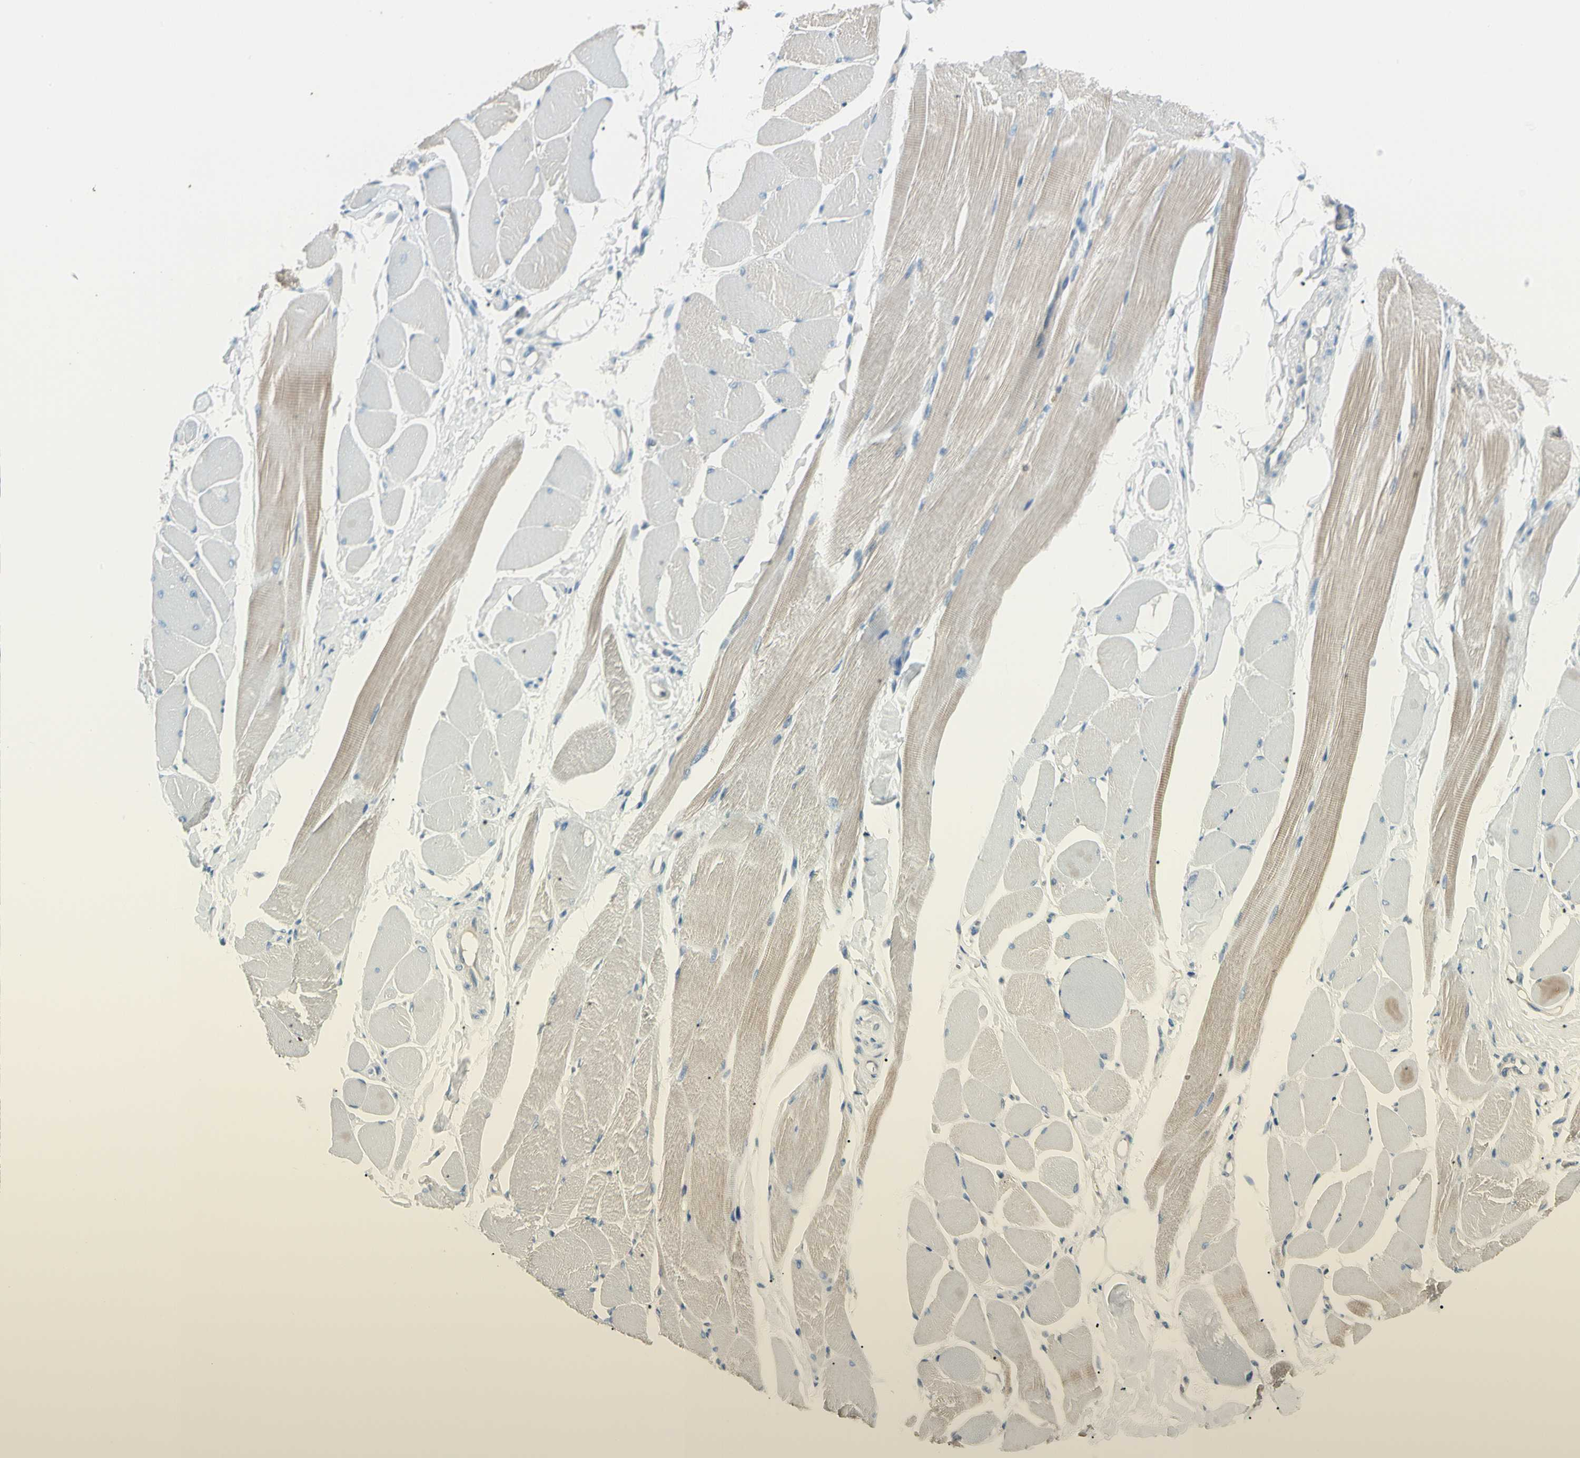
{"staining": {"intensity": "weak", "quantity": "25%-75%", "location": "cytoplasmic/membranous"}, "tissue": "skeletal muscle", "cell_type": "Myocytes", "image_type": "normal", "snomed": [{"axis": "morphology", "description": "Normal tissue, NOS"}, {"axis": "topography", "description": "Skeletal muscle"}, {"axis": "topography", "description": "Peripheral nerve tissue"}], "caption": "Brown immunohistochemical staining in unremarkable human skeletal muscle reveals weak cytoplasmic/membranous expression in about 25%-75% of myocytes.", "gene": "DUSP12", "patient": {"sex": "female", "age": 84}}